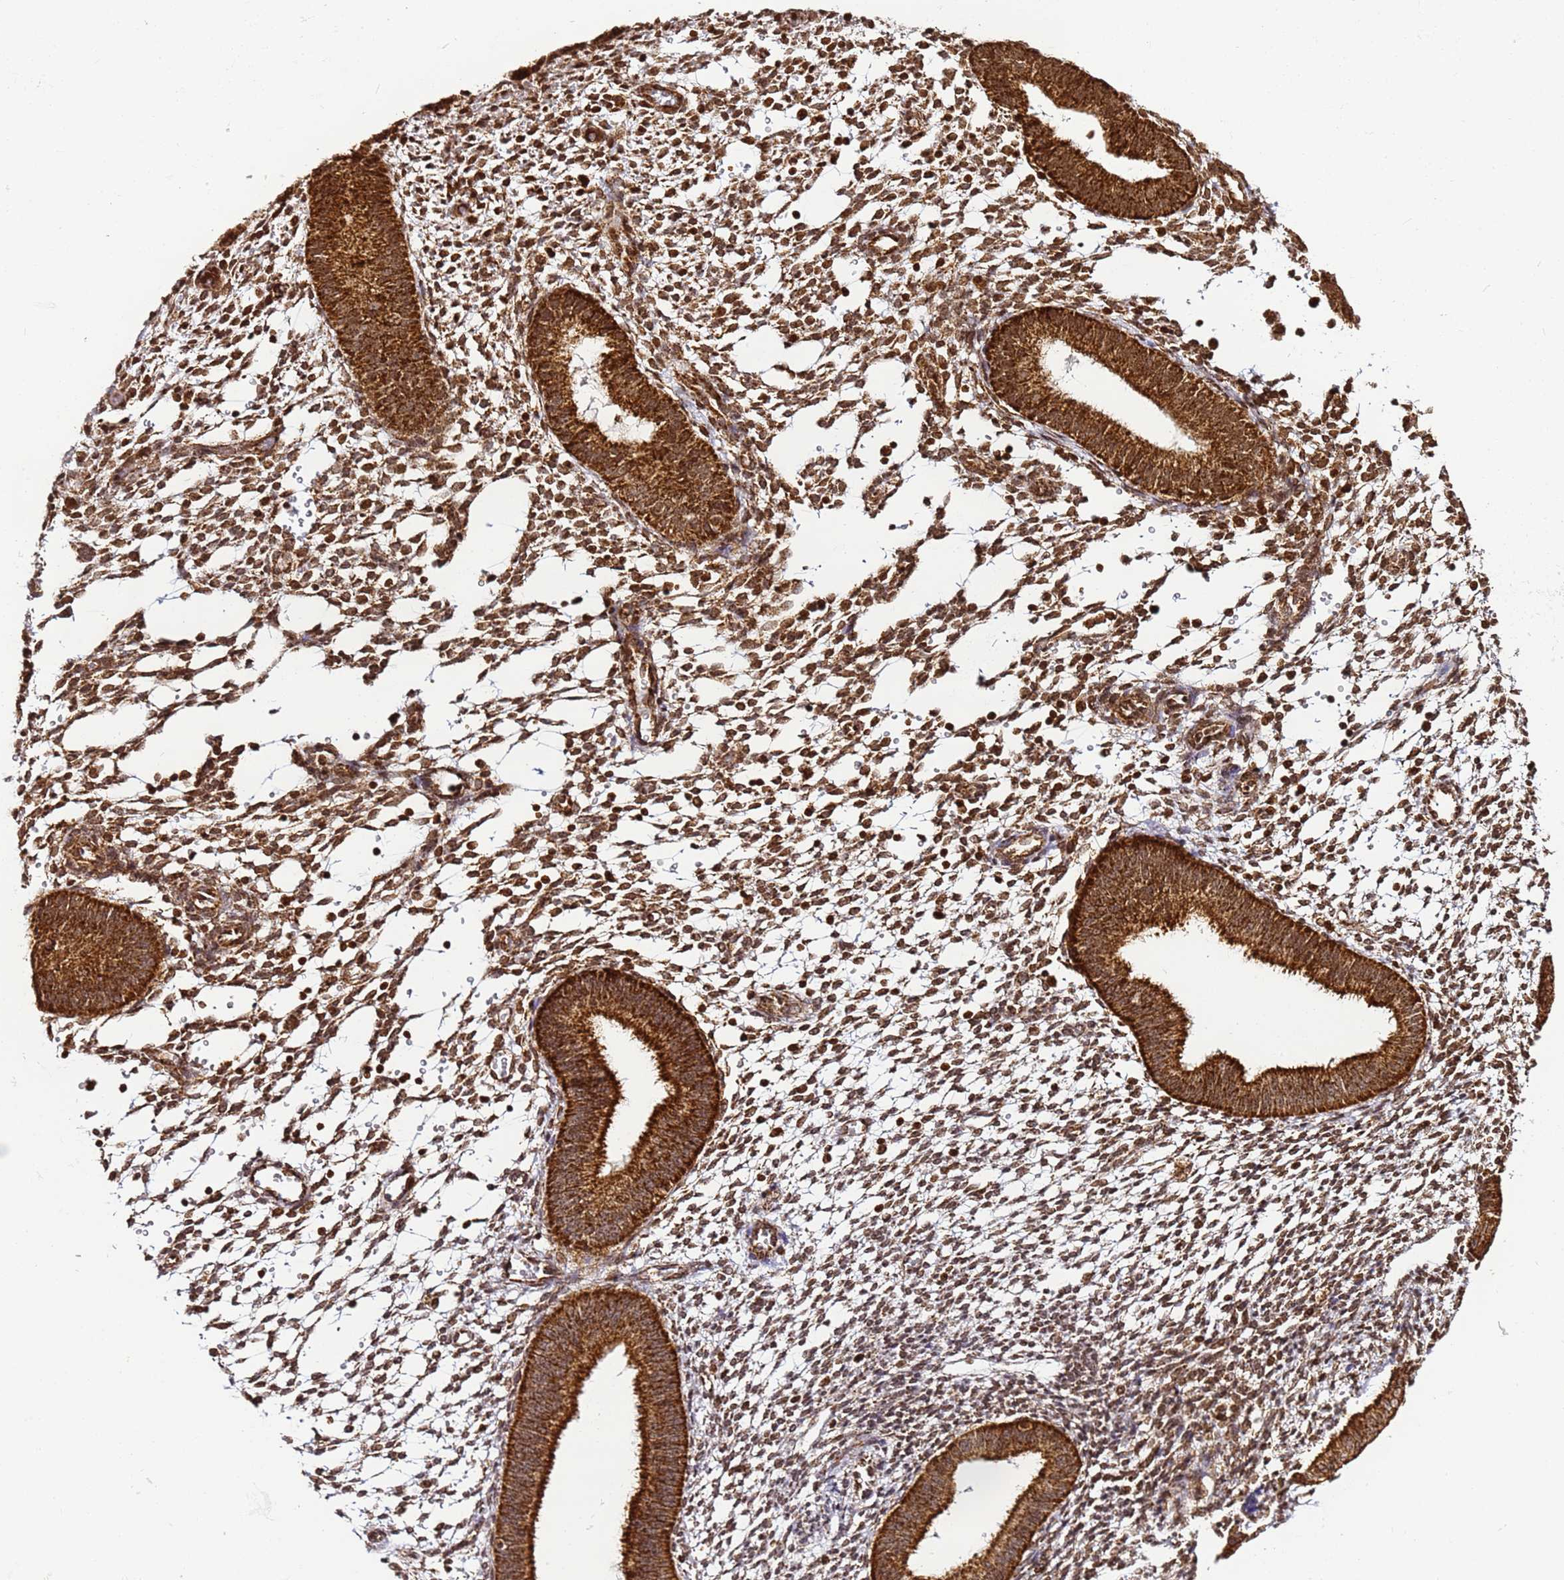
{"staining": {"intensity": "strong", "quantity": "25%-75%", "location": "cytoplasmic/membranous"}, "tissue": "endometrium", "cell_type": "Cells in endometrial stroma", "image_type": "normal", "snomed": [{"axis": "morphology", "description": "Normal tissue, NOS"}, {"axis": "topography", "description": "Uterus"}, {"axis": "topography", "description": "Endometrium"}], "caption": "This histopathology image demonstrates immunohistochemistry (IHC) staining of benign human endometrium, with high strong cytoplasmic/membranous staining in about 25%-75% of cells in endometrial stroma.", "gene": "HSPE1", "patient": {"sex": "female", "age": 48}}